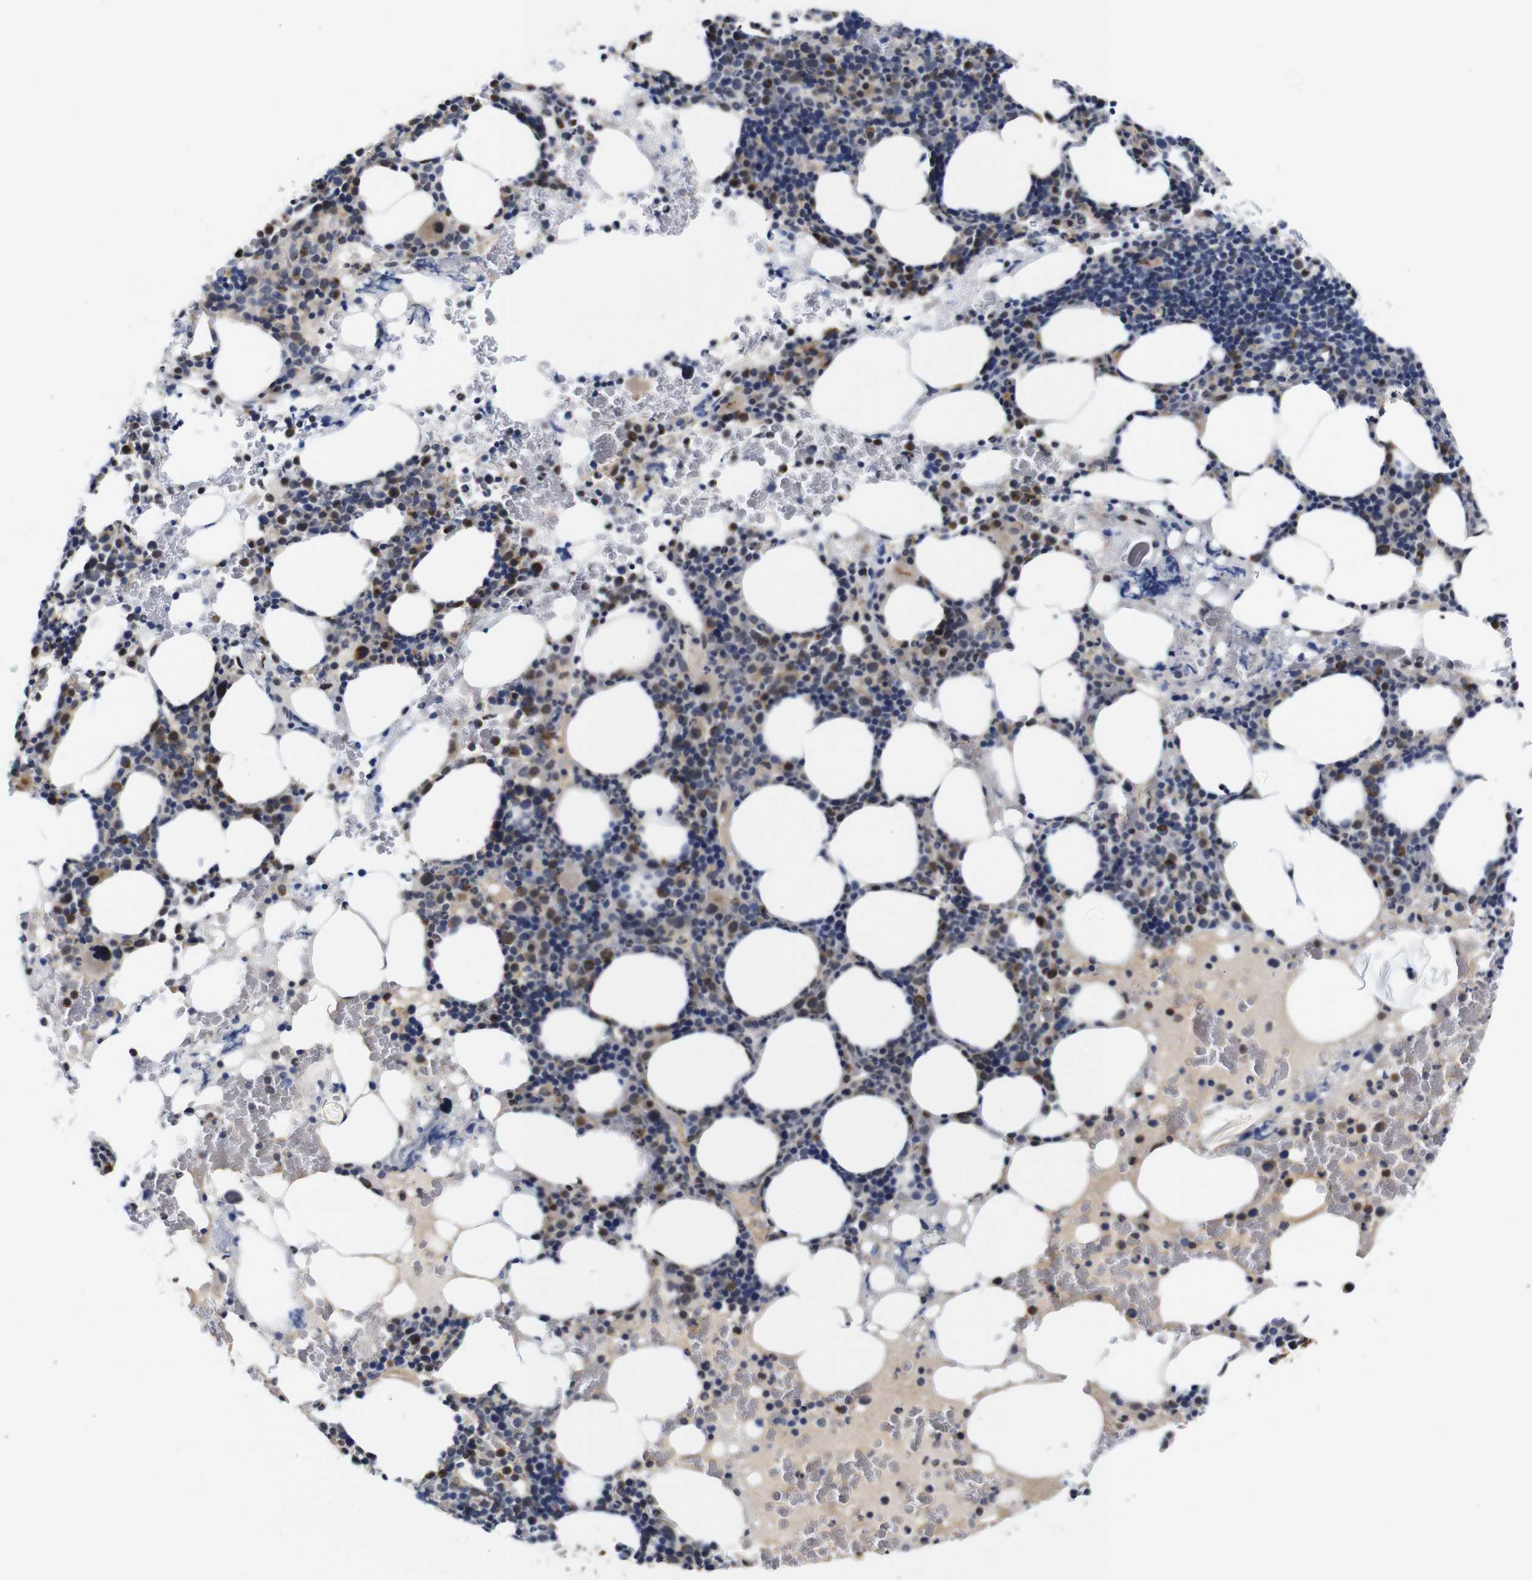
{"staining": {"intensity": "moderate", "quantity": "25%-75%", "location": "cytoplasmic/membranous"}, "tissue": "bone marrow", "cell_type": "Hematopoietic cells", "image_type": "normal", "snomed": [{"axis": "morphology", "description": "Normal tissue, NOS"}, {"axis": "morphology", "description": "Inflammation, NOS"}, {"axis": "topography", "description": "Bone marrow"}], "caption": "A histopathology image of human bone marrow stained for a protein displays moderate cytoplasmic/membranous brown staining in hematopoietic cells. (DAB (3,3'-diaminobenzidine) = brown stain, brightfield microscopy at high magnification).", "gene": "FURIN", "patient": {"sex": "female", "age": 84}}